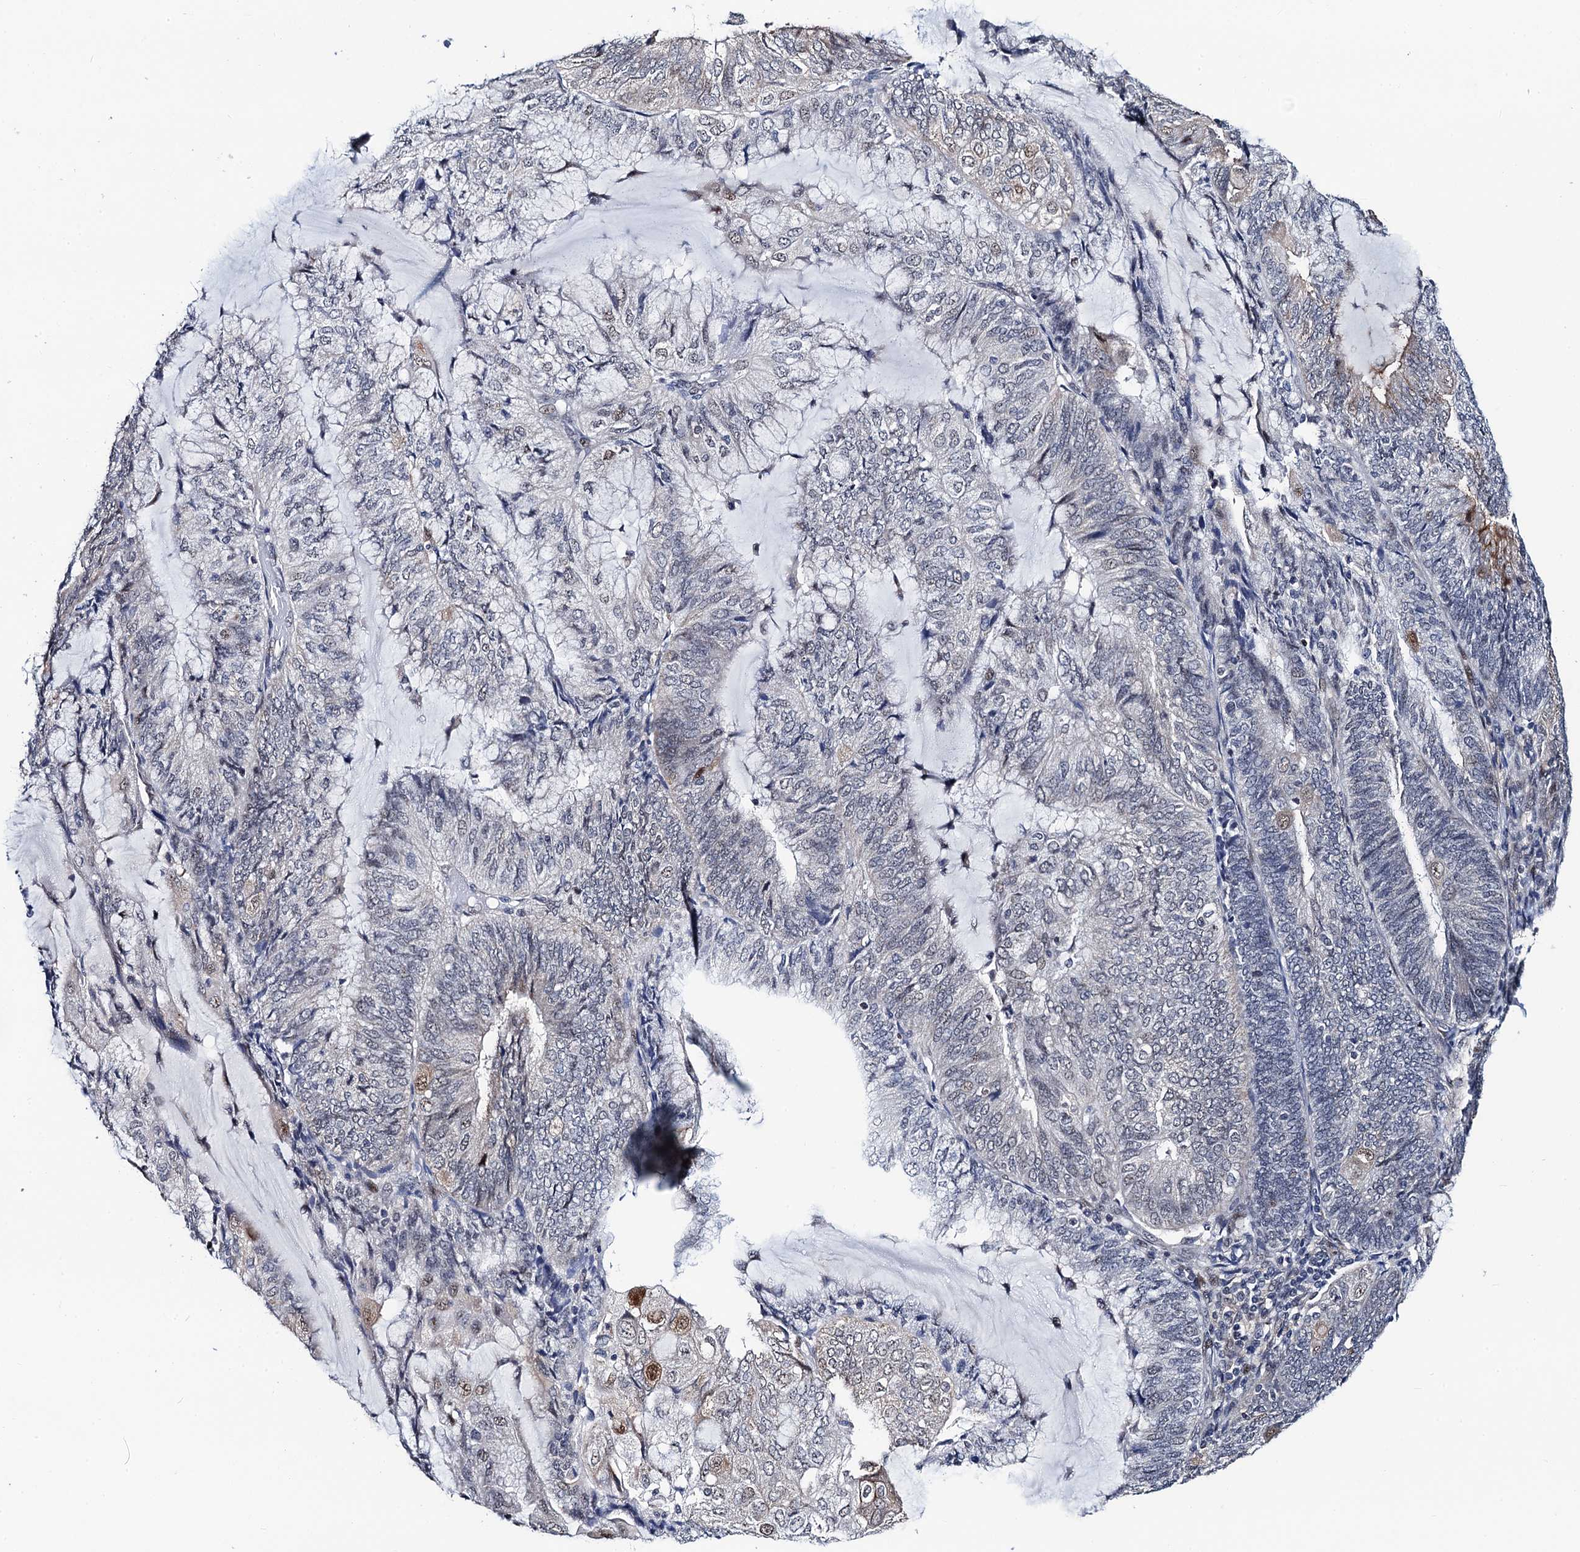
{"staining": {"intensity": "weak", "quantity": "<25%", "location": "nuclear"}, "tissue": "endometrial cancer", "cell_type": "Tumor cells", "image_type": "cancer", "snomed": [{"axis": "morphology", "description": "Adenocarcinoma, NOS"}, {"axis": "topography", "description": "Endometrium"}], "caption": "Micrograph shows no significant protein staining in tumor cells of endometrial adenocarcinoma.", "gene": "FAM222A", "patient": {"sex": "female", "age": 81}}